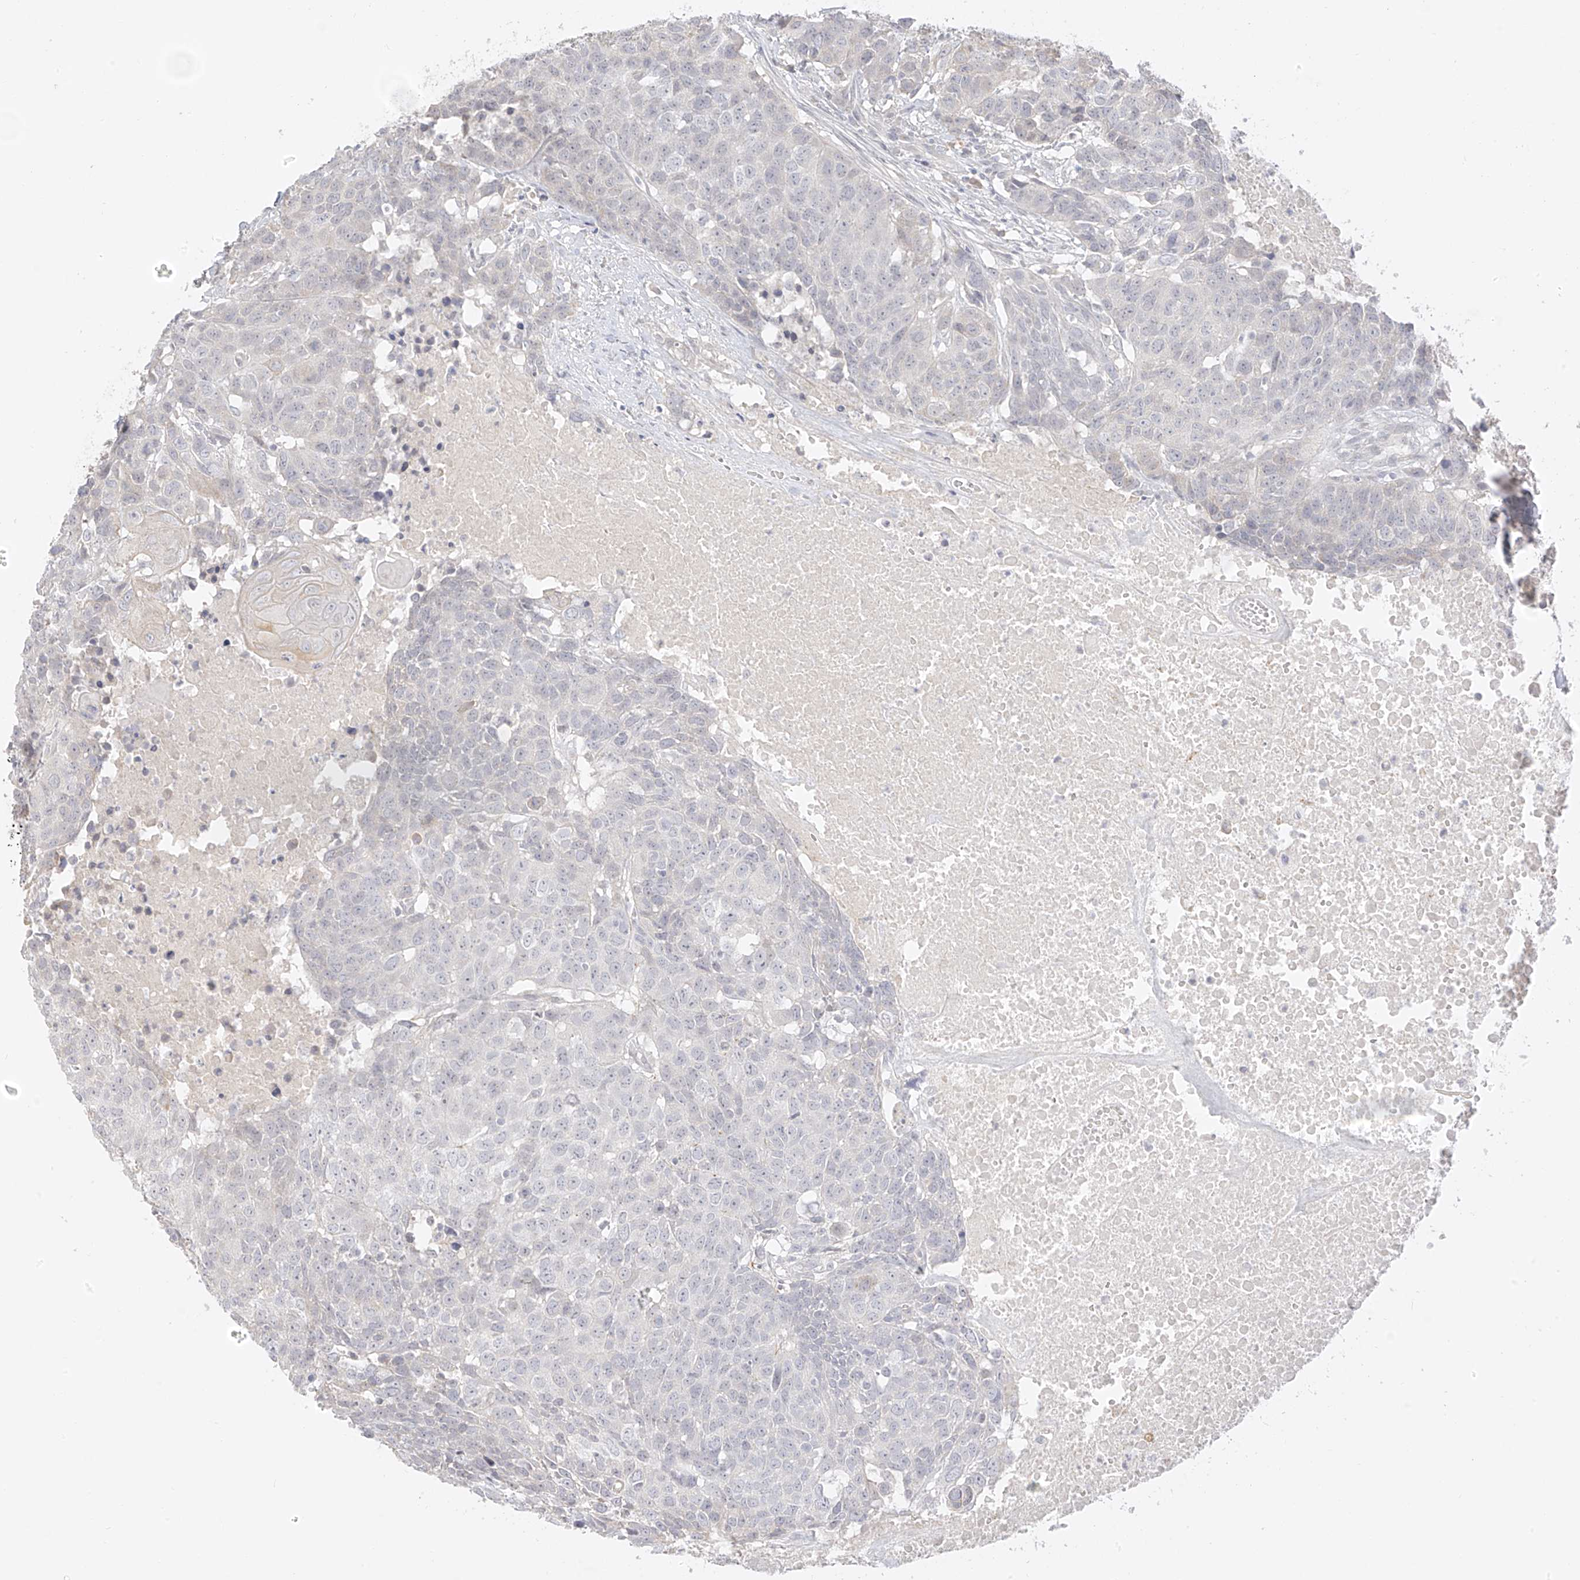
{"staining": {"intensity": "negative", "quantity": "none", "location": "none"}, "tissue": "head and neck cancer", "cell_type": "Tumor cells", "image_type": "cancer", "snomed": [{"axis": "morphology", "description": "Squamous cell carcinoma, NOS"}, {"axis": "topography", "description": "Head-Neck"}], "caption": "A photomicrograph of human head and neck squamous cell carcinoma is negative for staining in tumor cells.", "gene": "DCDC2", "patient": {"sex": "male", "age": 66}}